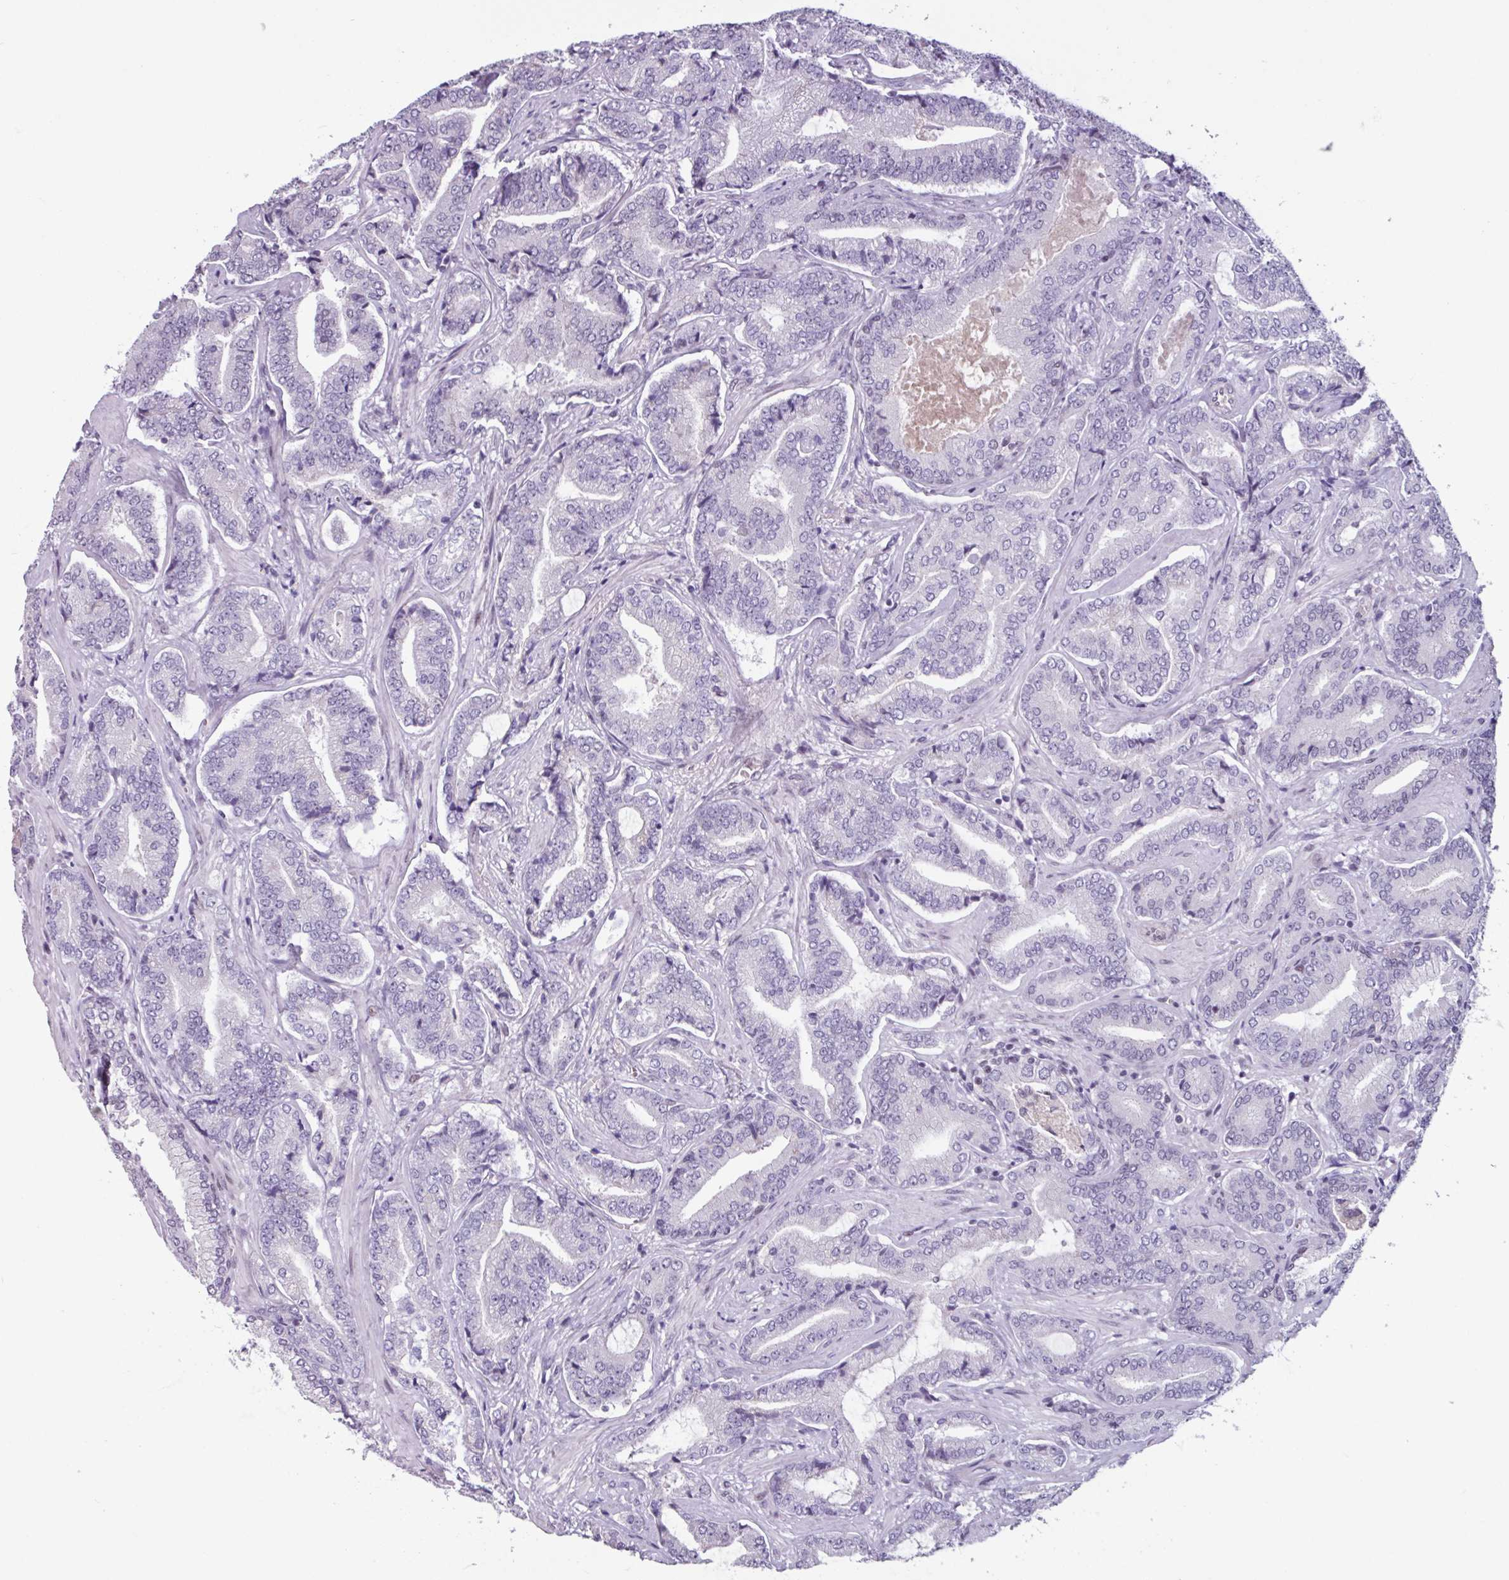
{"staining": {"intensity": "negative", "quantity": "none", "location": "none"}, "tissue": "prostate cancer", "cell_type": "Tumor cells", "image_type": "cancer", "snomed": [{"axis": "morphology", "description": "Adenocarcinoma, Low grade"}, {"axis": "topography", "description": "Prostate and seminal vesicle, NOS"}], "caption": "Tumor cells show no significant expression in prostate cancer.", "gene": "ZNF575", "patient": {"sex": "male", "age": 61}}